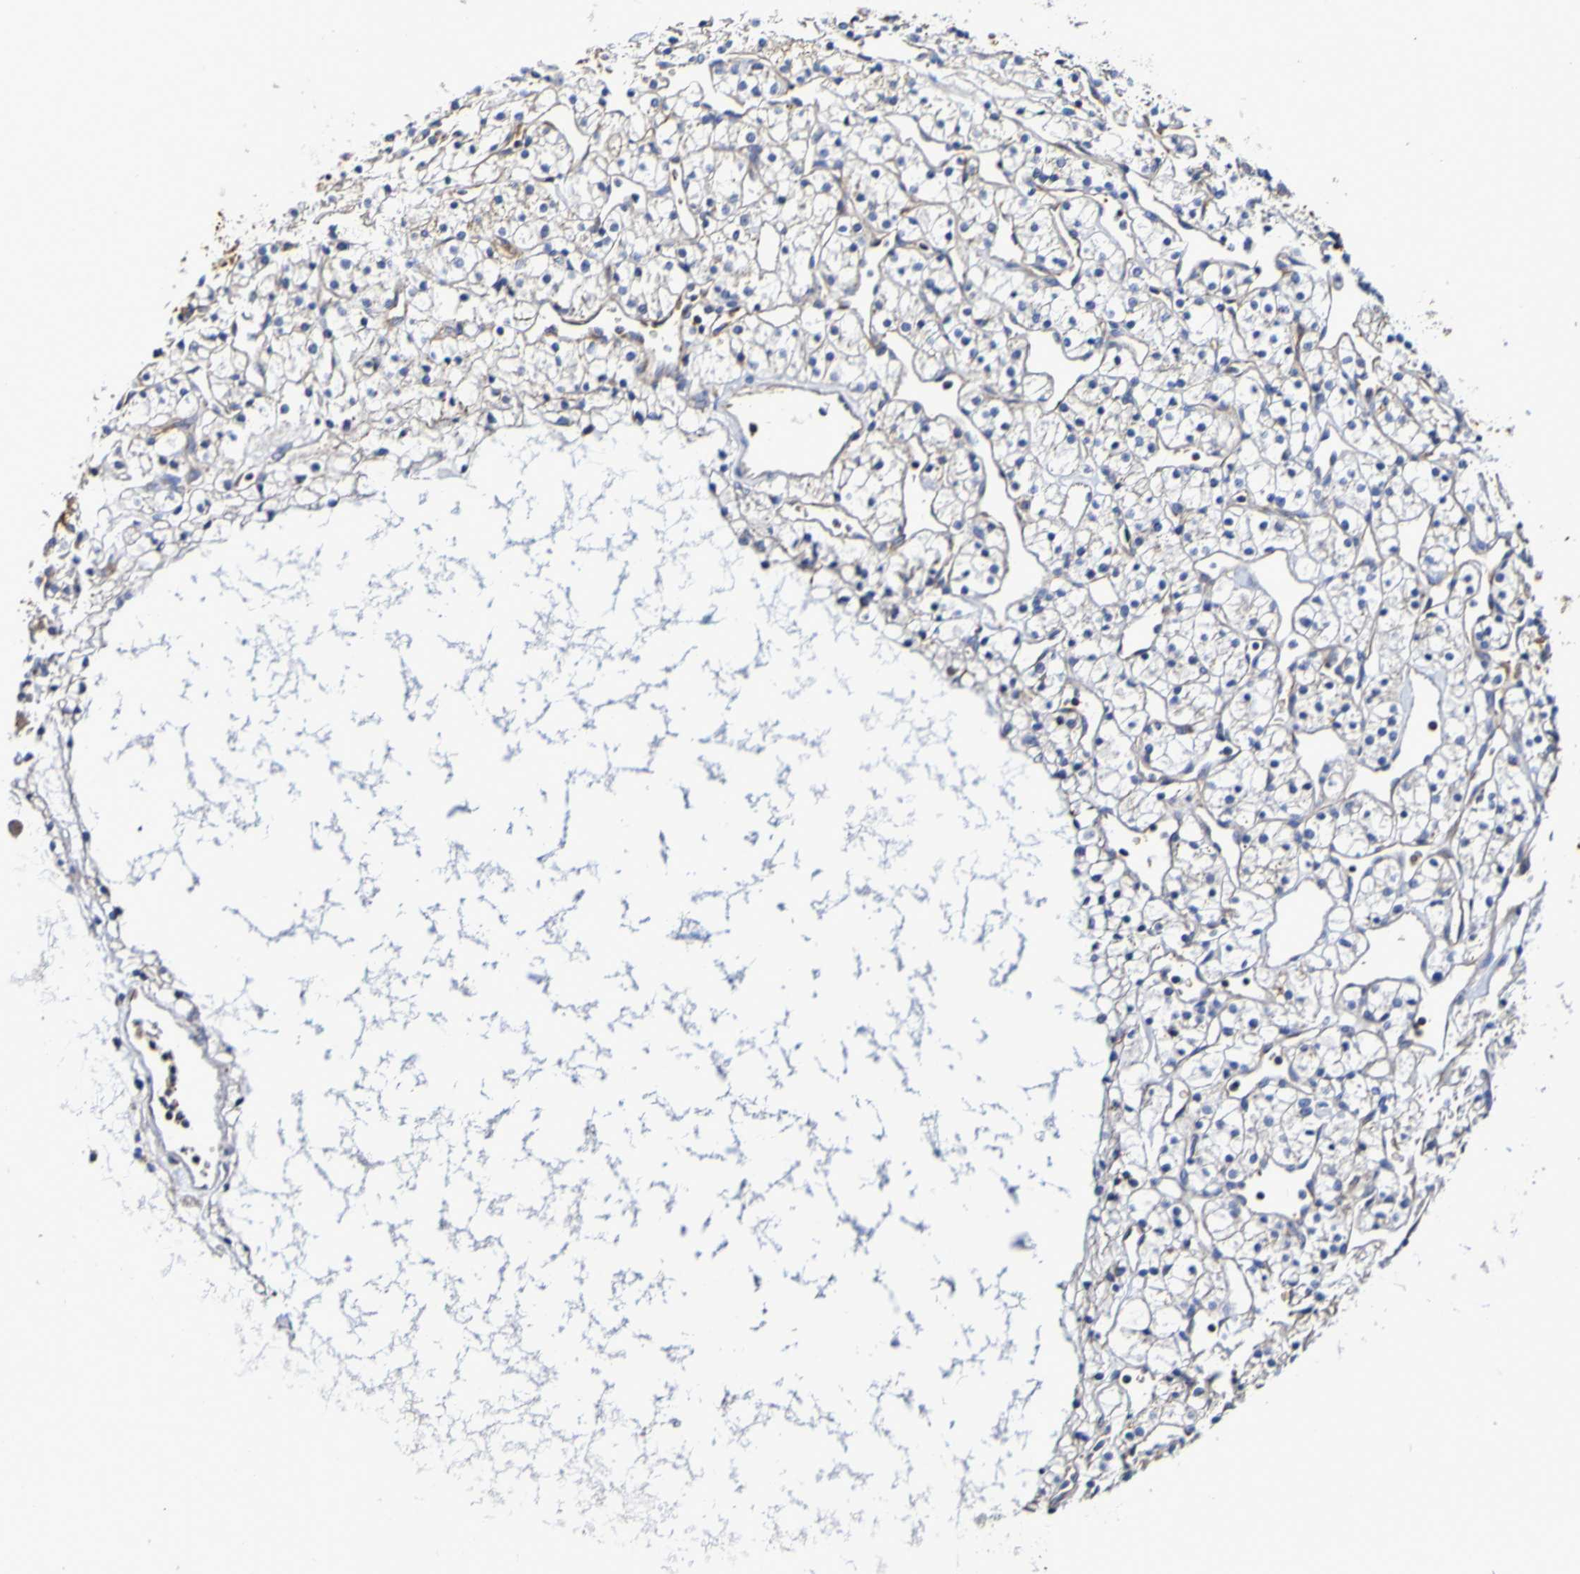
{"staining": {"intensity": "negative", "quantity": "none", "location": "none"}, "tissue": "renal cancer", "cell_type": "Tumor cells", "image_type": "cancer", "snomed": [{"axis": "morphology", "description": "Adenocarcinoma, NOS"}, {"axis": "topography", "description": "Kidney"}], "caption": "IHC image of neoplastic tissue: renal cancer (adenocarcinoma) stained with DAB (3,3'-diaminobenzidine) reveals no significant protein positivity in tumor cells.", "gene": "WNT4", "patient": {"sex": "female", "age": 60}}